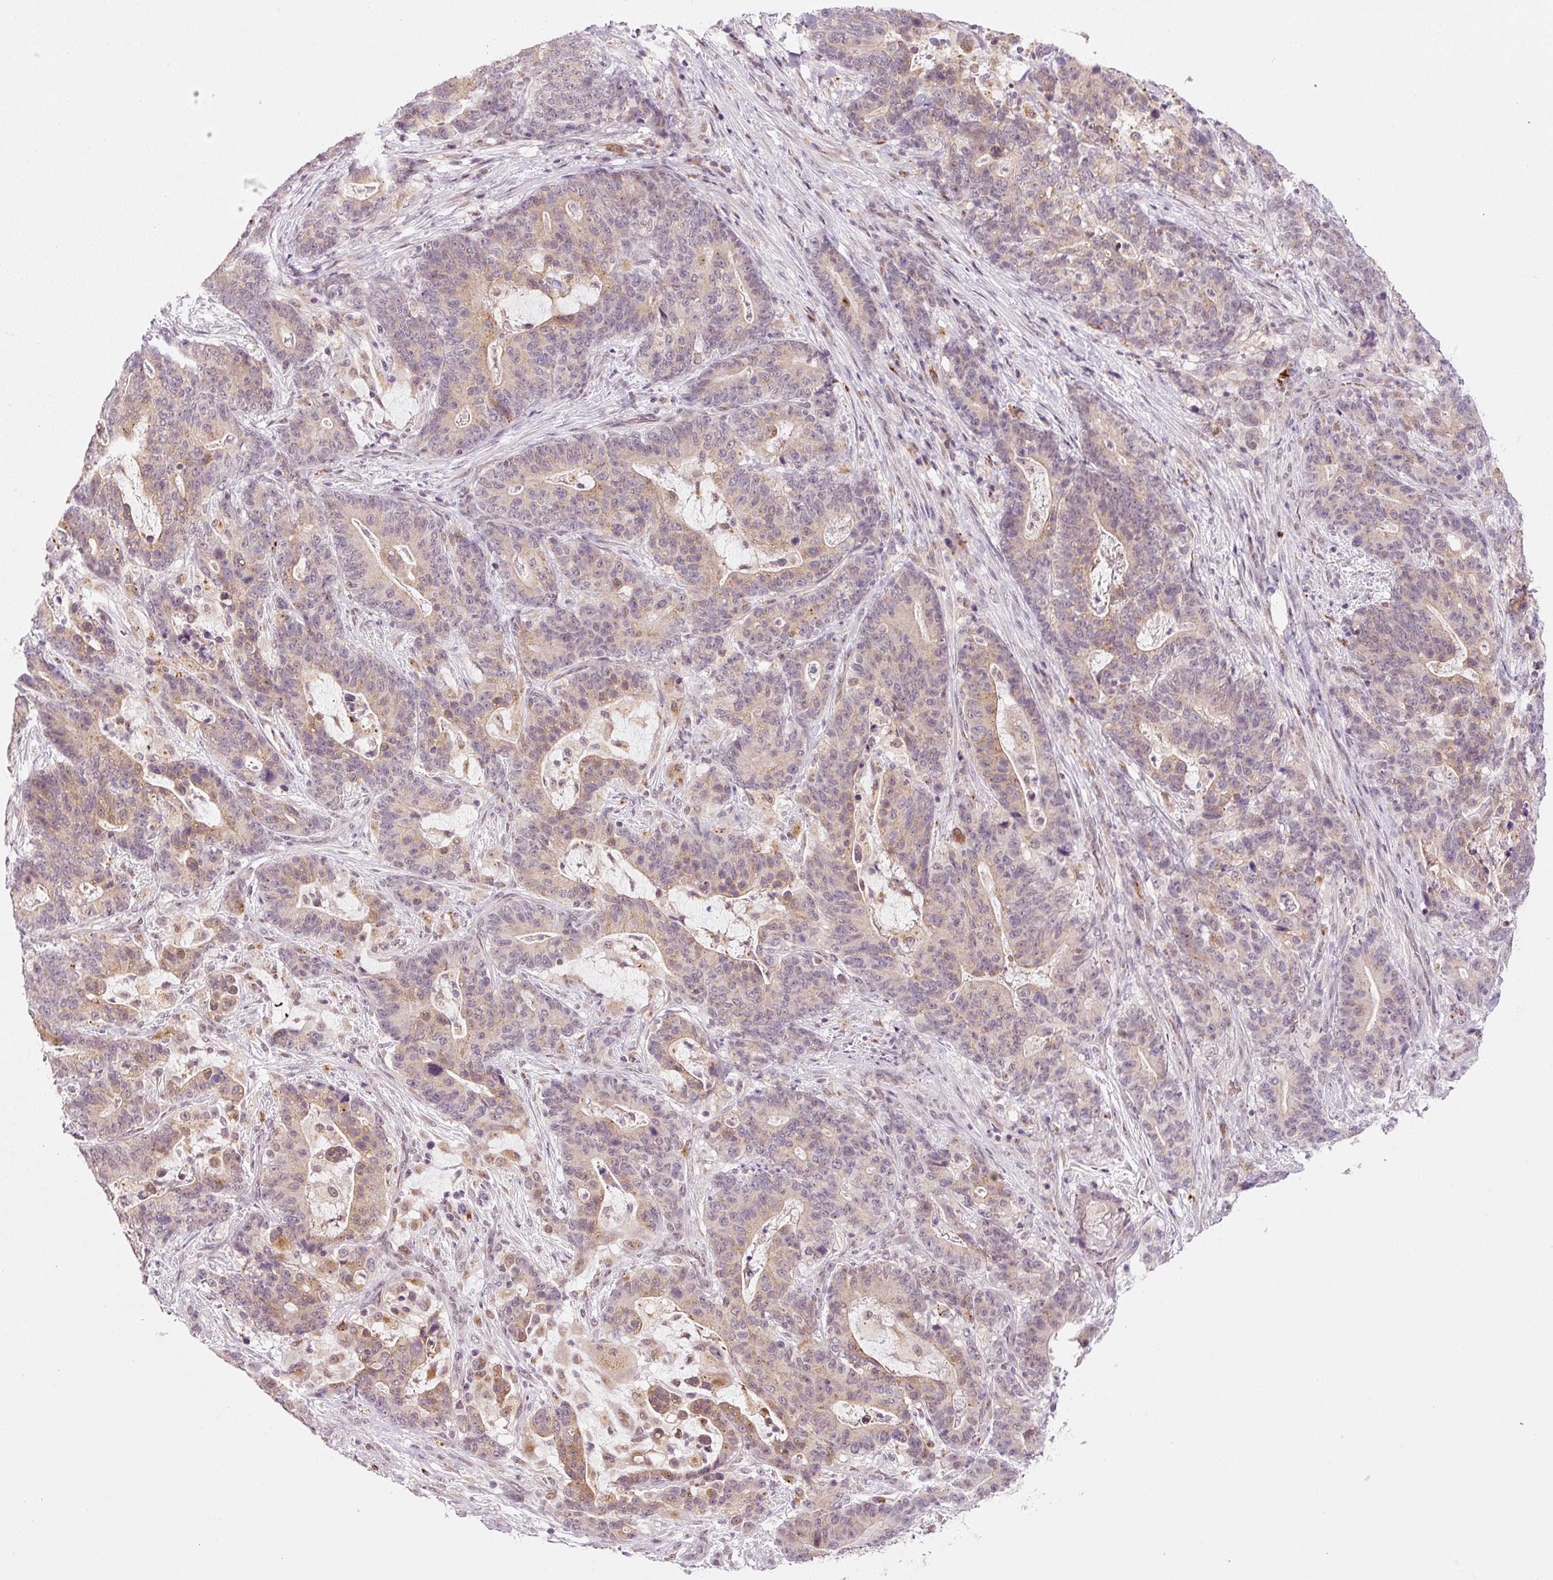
{"staining": {"intensity": "weak", "quantity": "25%-75%", "location": "cytoplasmic/membranous"}, "tissue": "stomach cancer", "cell_type": "Tumor cells", "image_type": "cancer", "snomed": [{"axis": "morphology", "description": "Normal tissue, NOS"}, {"axis": "morphology", "description": "Adenocarcinoma, NOS"}, {"axis": "topography", "description": "Stomach"}], "caption": "A histopathology image showing weak cytoplasmic/membranous expression in approximately 25%-75% of tumor cells in adenocarcinoma (stomach), as visualized by brown immunohistochemical staining.", "gene": "ZNF639", "patient": {"sex": "female", "age": 64}}